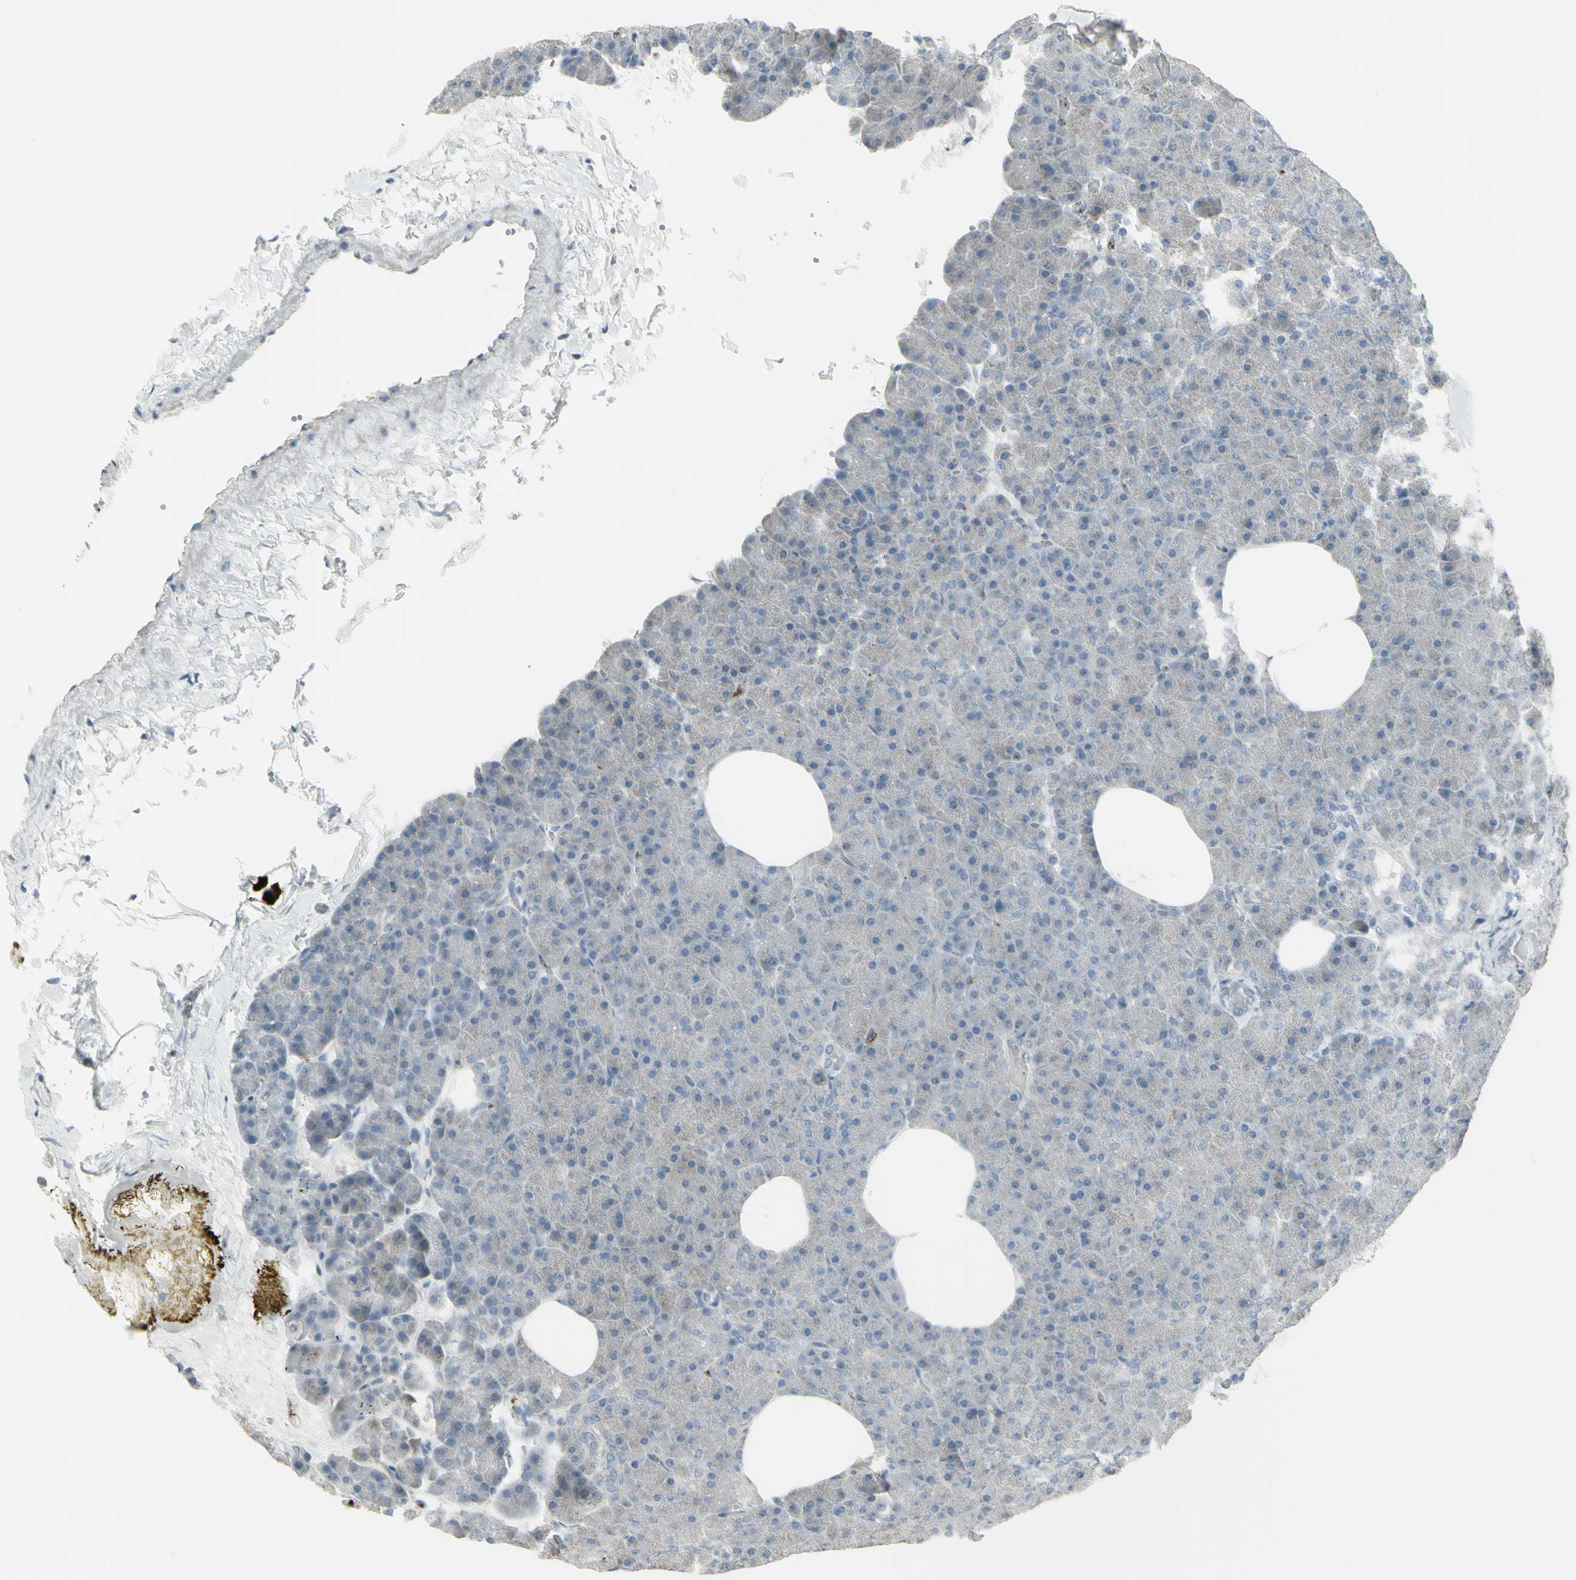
{"staining": {"intensity": "negative", "quantity": "none", "location": "none"}, "tissue": "pancreas", "cell_type": "Exocrine glandular cells", "image_type": "normal", "snomed": [{"axis": "morphology", "description": "Normal tissue, NOS"}, {"axis": "topography", "description": "Pancreas"}], "caption": "DAB (3,3'-diaminobenzidine) immunohistochemical staining of normal pancreas demonstrates no significant positivity in exocrine glandular cells. The staining is performed using DAB (3,3'-diaminobenzidine) brown chromogen with nuclei counter-stained in using hematoxylin.", "gene": "CD79B", "patient": {"sex": "female", "age": 35}}